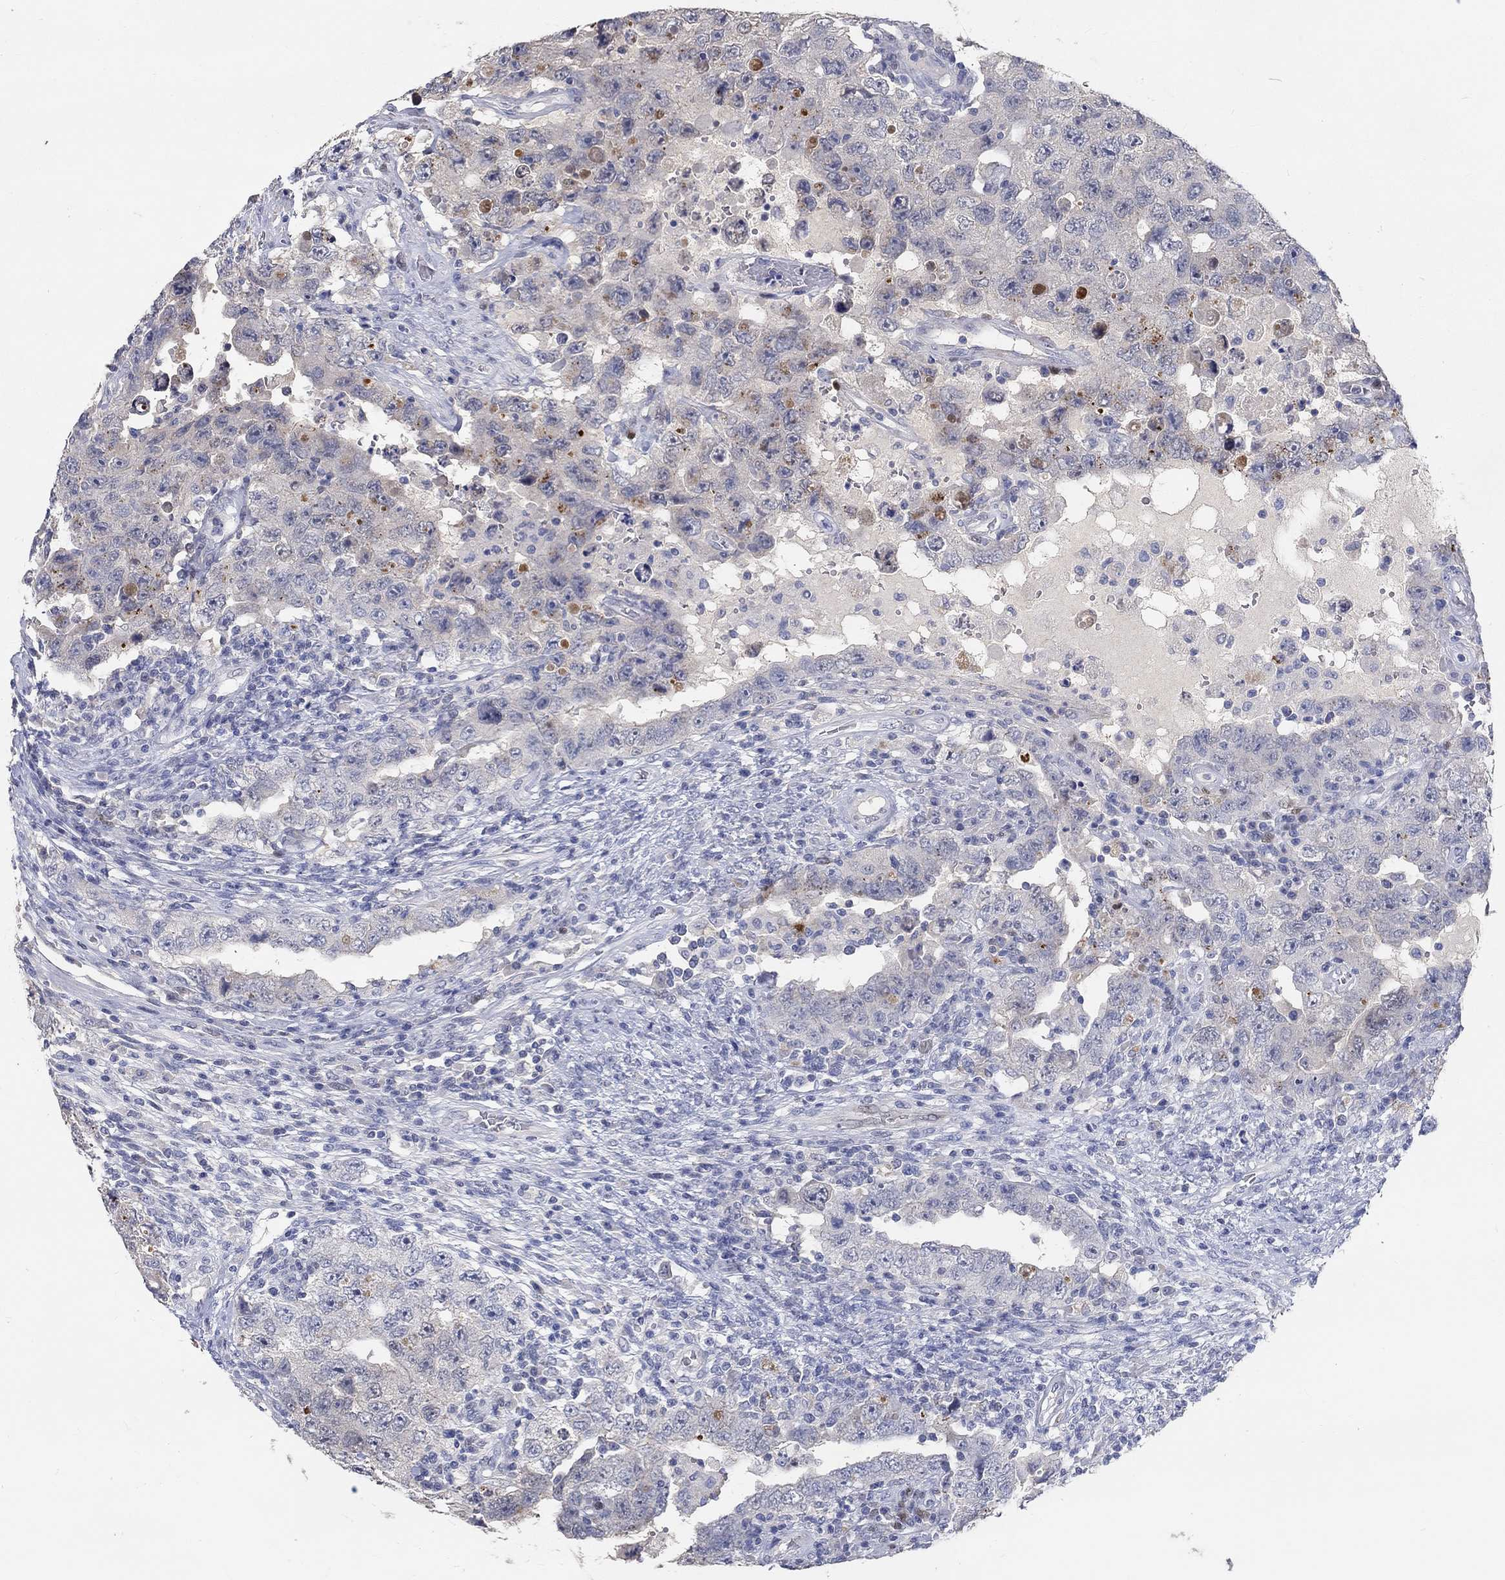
{"staining": {"intensity": "moderate", "quantity": "<25%", "location": "nuclear"}, "tissue": "testis cancer", "cell_type": "Tumor cells", "image_type": "cancer", "snomed": [{"axis": "morphology", "description": "Carcinoma, Embryonal, NOS"}, {"axis": "topography", "description": "Testis"}], "caption": "Testis embryonal carcinoma stained with DAB (3,3'-diaminobenzidine) IHC exhibits low levels of moderate nuclear positivity in about <25% of tumor cells.", "gene": "FGF2", "patient": {"sex": "male", "age": 26}}